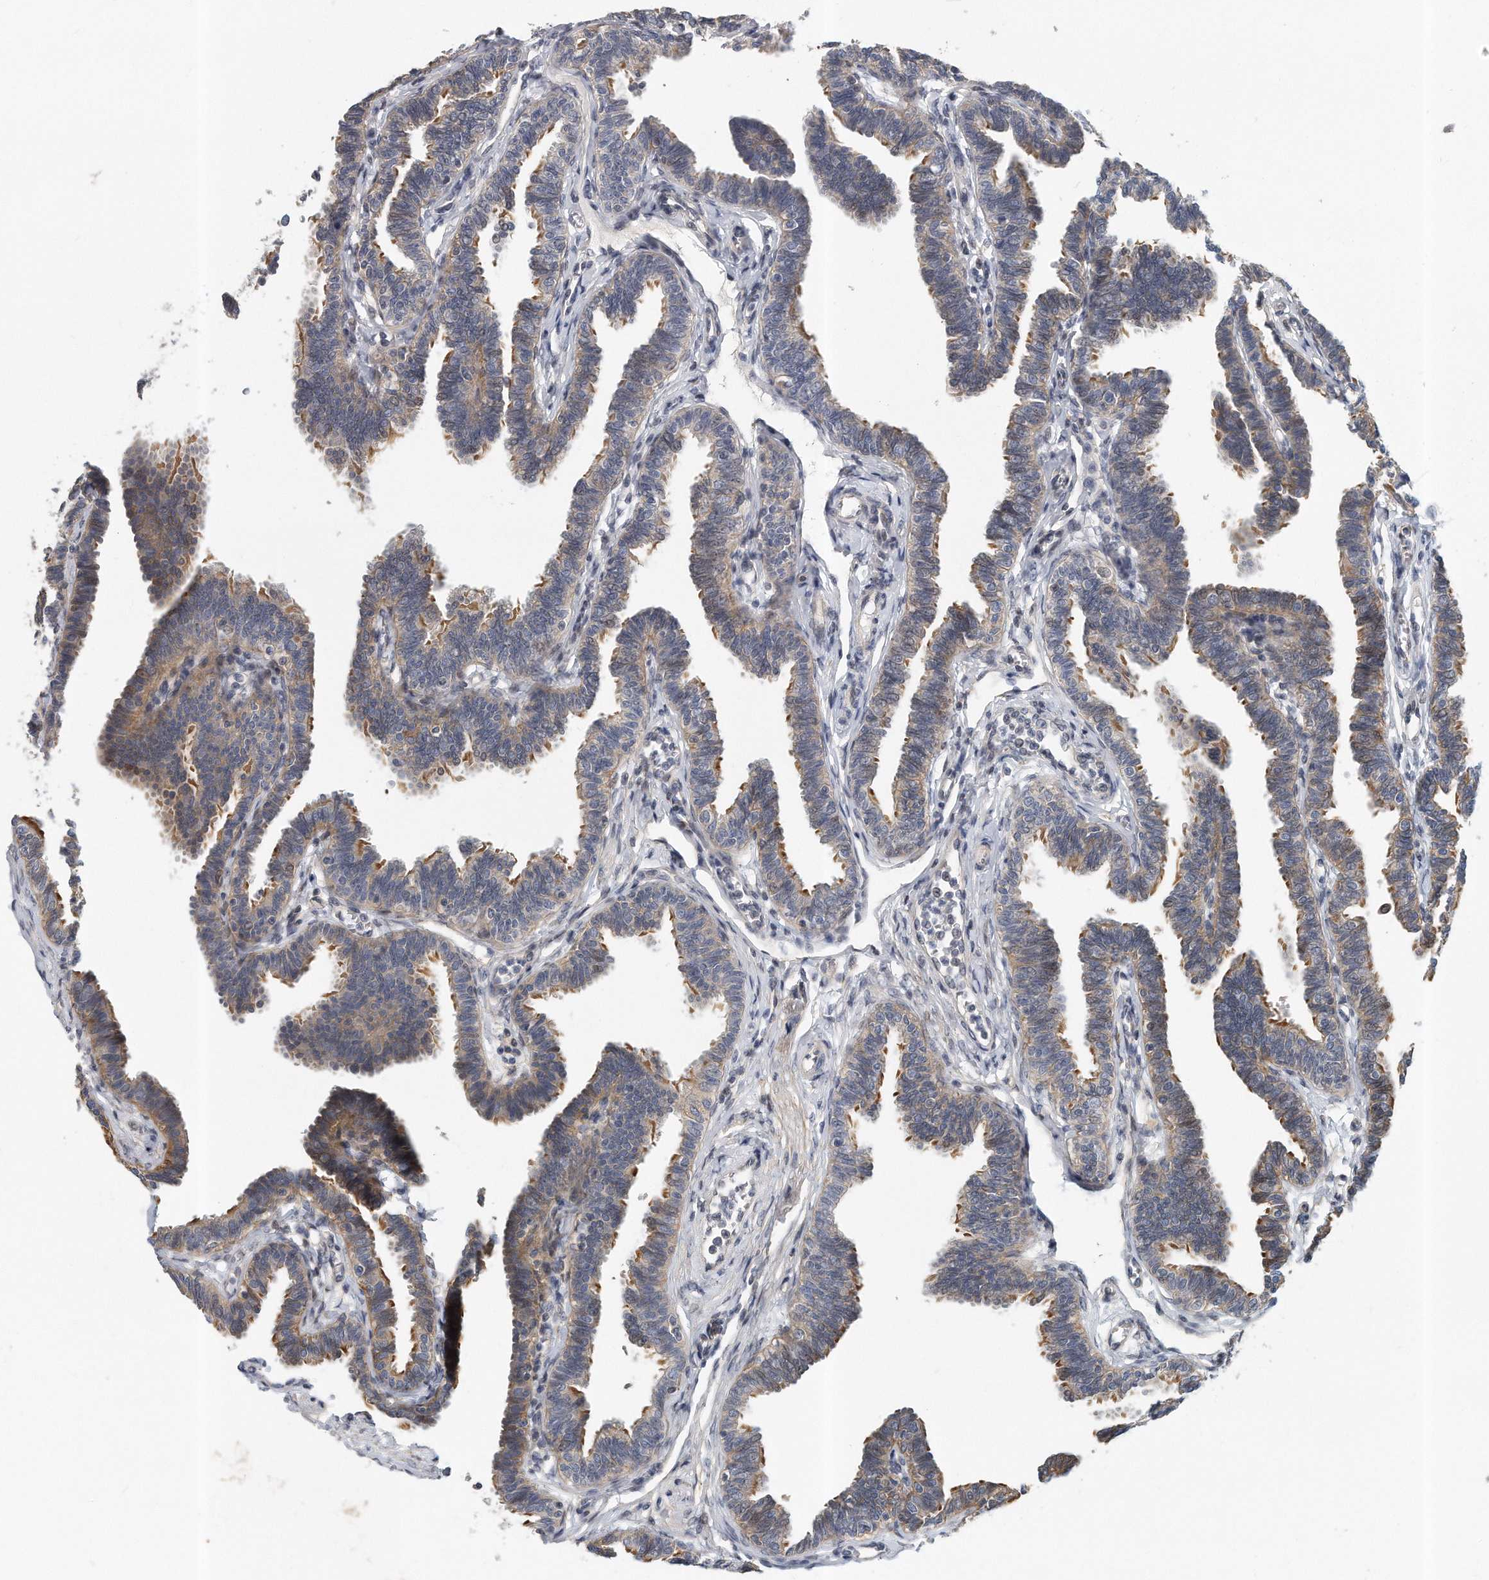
{"staining": {"intensity": "moderate", "quantity": "25%-75%", "location": "cytoplasmic/membranous"}, "tissue": "fallopian tube", "cell_type": "Glandular cells", "image_type": "normal", "snomed": [{"axis": "morphology", "description": "Normal tissue, NOS"}, {"axis": "topography", "description": "Fallopian tube"}, {"axis": "topography", "description": "Ovary"}], "caption": "The micrograph shows immunohistochemical staining of benign fallopian tube. There is moderate cytoplasmic/membranous staining is appreciated in about 25%-75% of glandular cells. (IHC, brightfield microscopy, high magnification).", "gene": "PCDH8", "patient": {"sex": "female", "age": 23}}